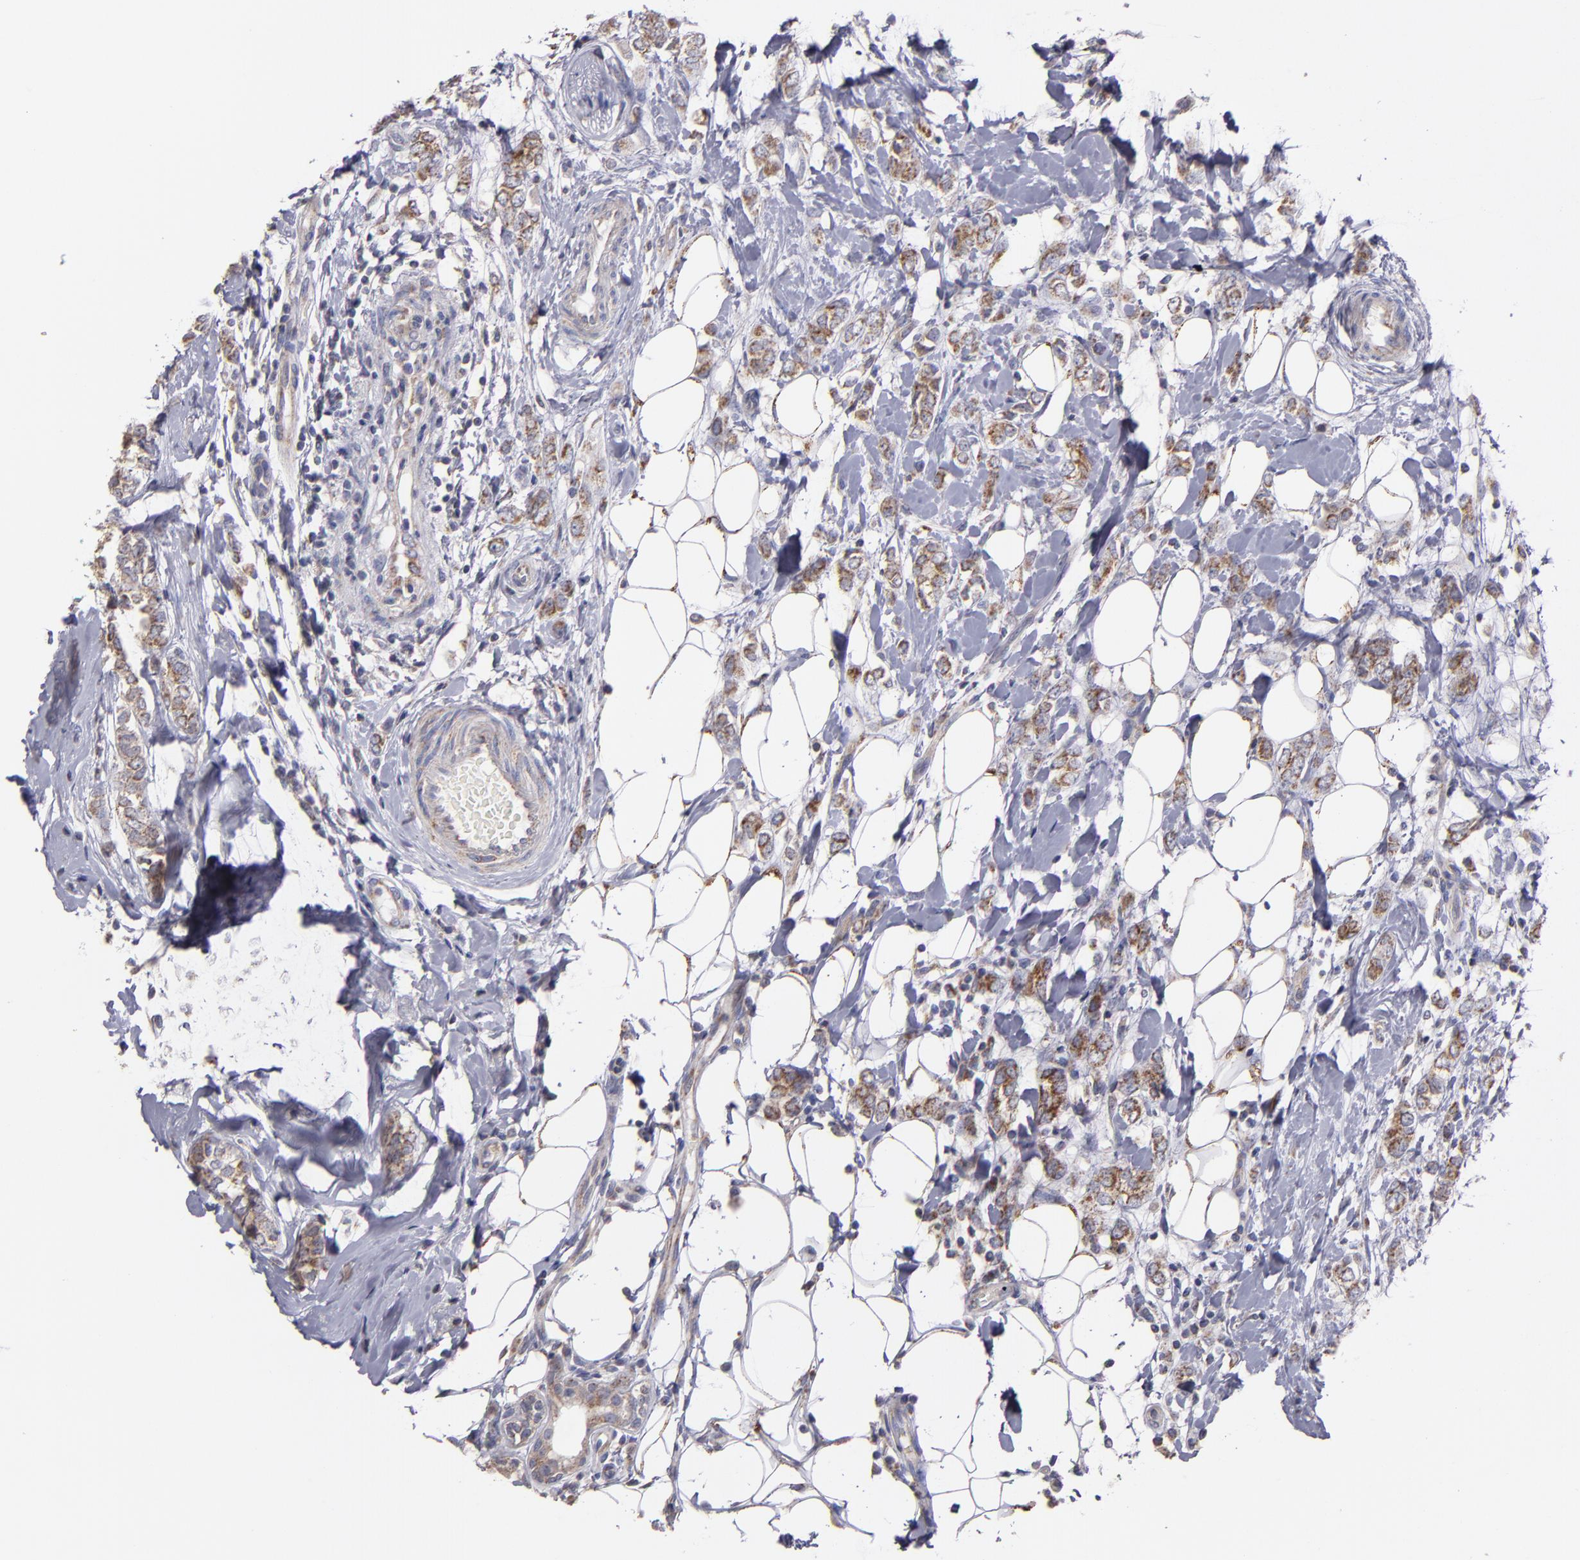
{"staining": {"intensity": "moderate", "quantity": ">75%", "location": "cytoplasmic/membranous"}, "tissue": "breast cancer", "cell_type": "Tumor cells", "image_type": "cancer", "snomed": [{"axis": "morphology", "description": "Normal tissue, NOS"}, {"axis": "morphology", "description": "Lobular carcinoma"}, {"axis": "topography", "description": "Breast"}], "caption": "Brown immunohistochemical staining in breast cancer displays moderate cytoplasmic/membranous expression in about >75% of tumor cells. The staining is performed using DAB (3,3'-diaminobenzidine) brown chromogen to label protein expression. The nuclei are counter-stained blue using hematoxylin.", "gene": "CLTA", "patient": {"sex": "female", "age": 47}}